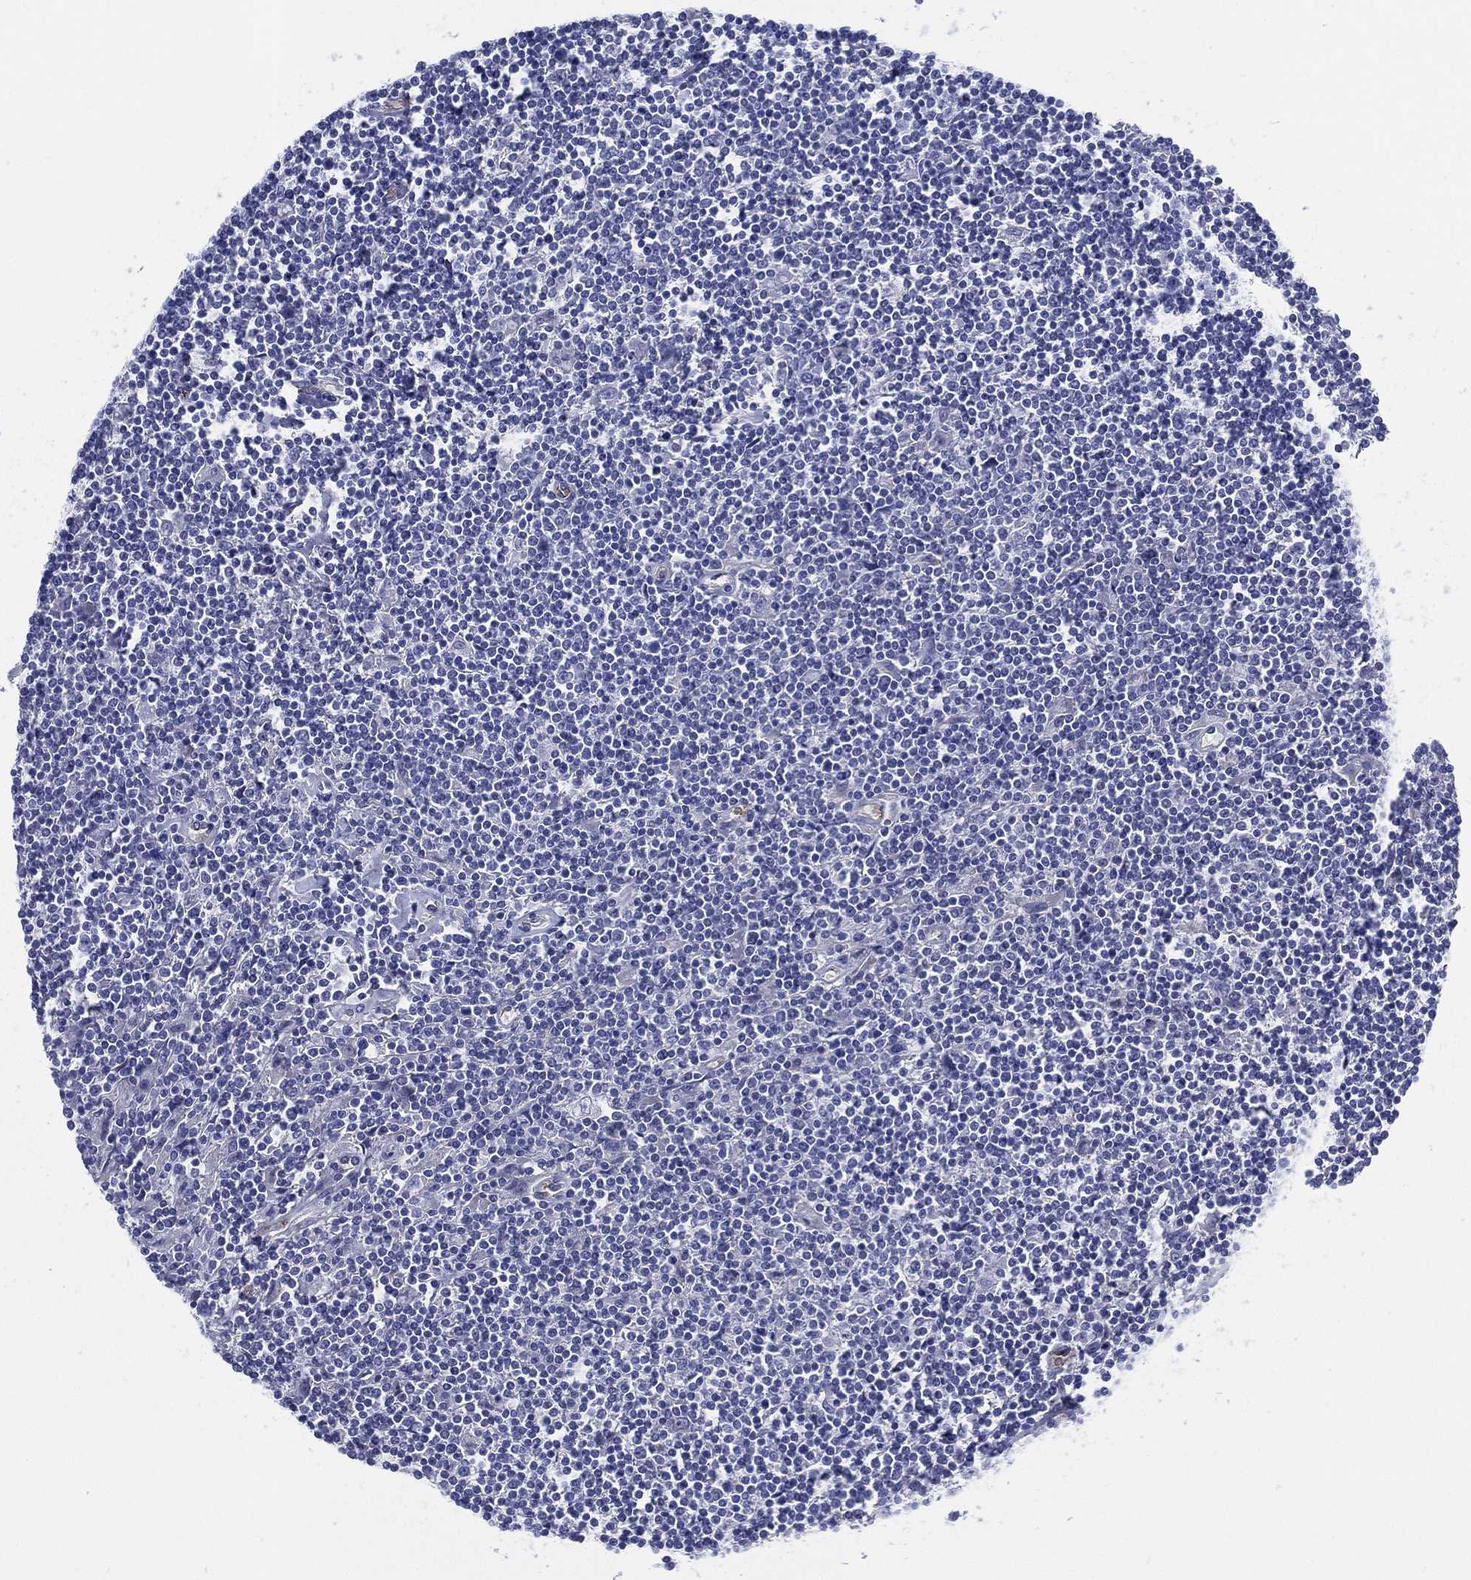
{"staining": {"intensity": "negative", "quantity": "none", "location": "none"}, "tissue": "lymphoma", "cell_type": "Tumor cells", "image_type": "cancer", "snomed": [{"axis": "morphology", "description": "Hodgkin's disease, NOS"}, {"axis": "topography", "description": "Lymph node"}], "caption": "High magnification brightfield microscopy of Hodgkin's disease stained with DAB (brown) and counterstained with hematoxylin (blue): tumor cells show no significant staining.", "gene": "NEDD9", "patient": {"sex": "male", "age": 40}}